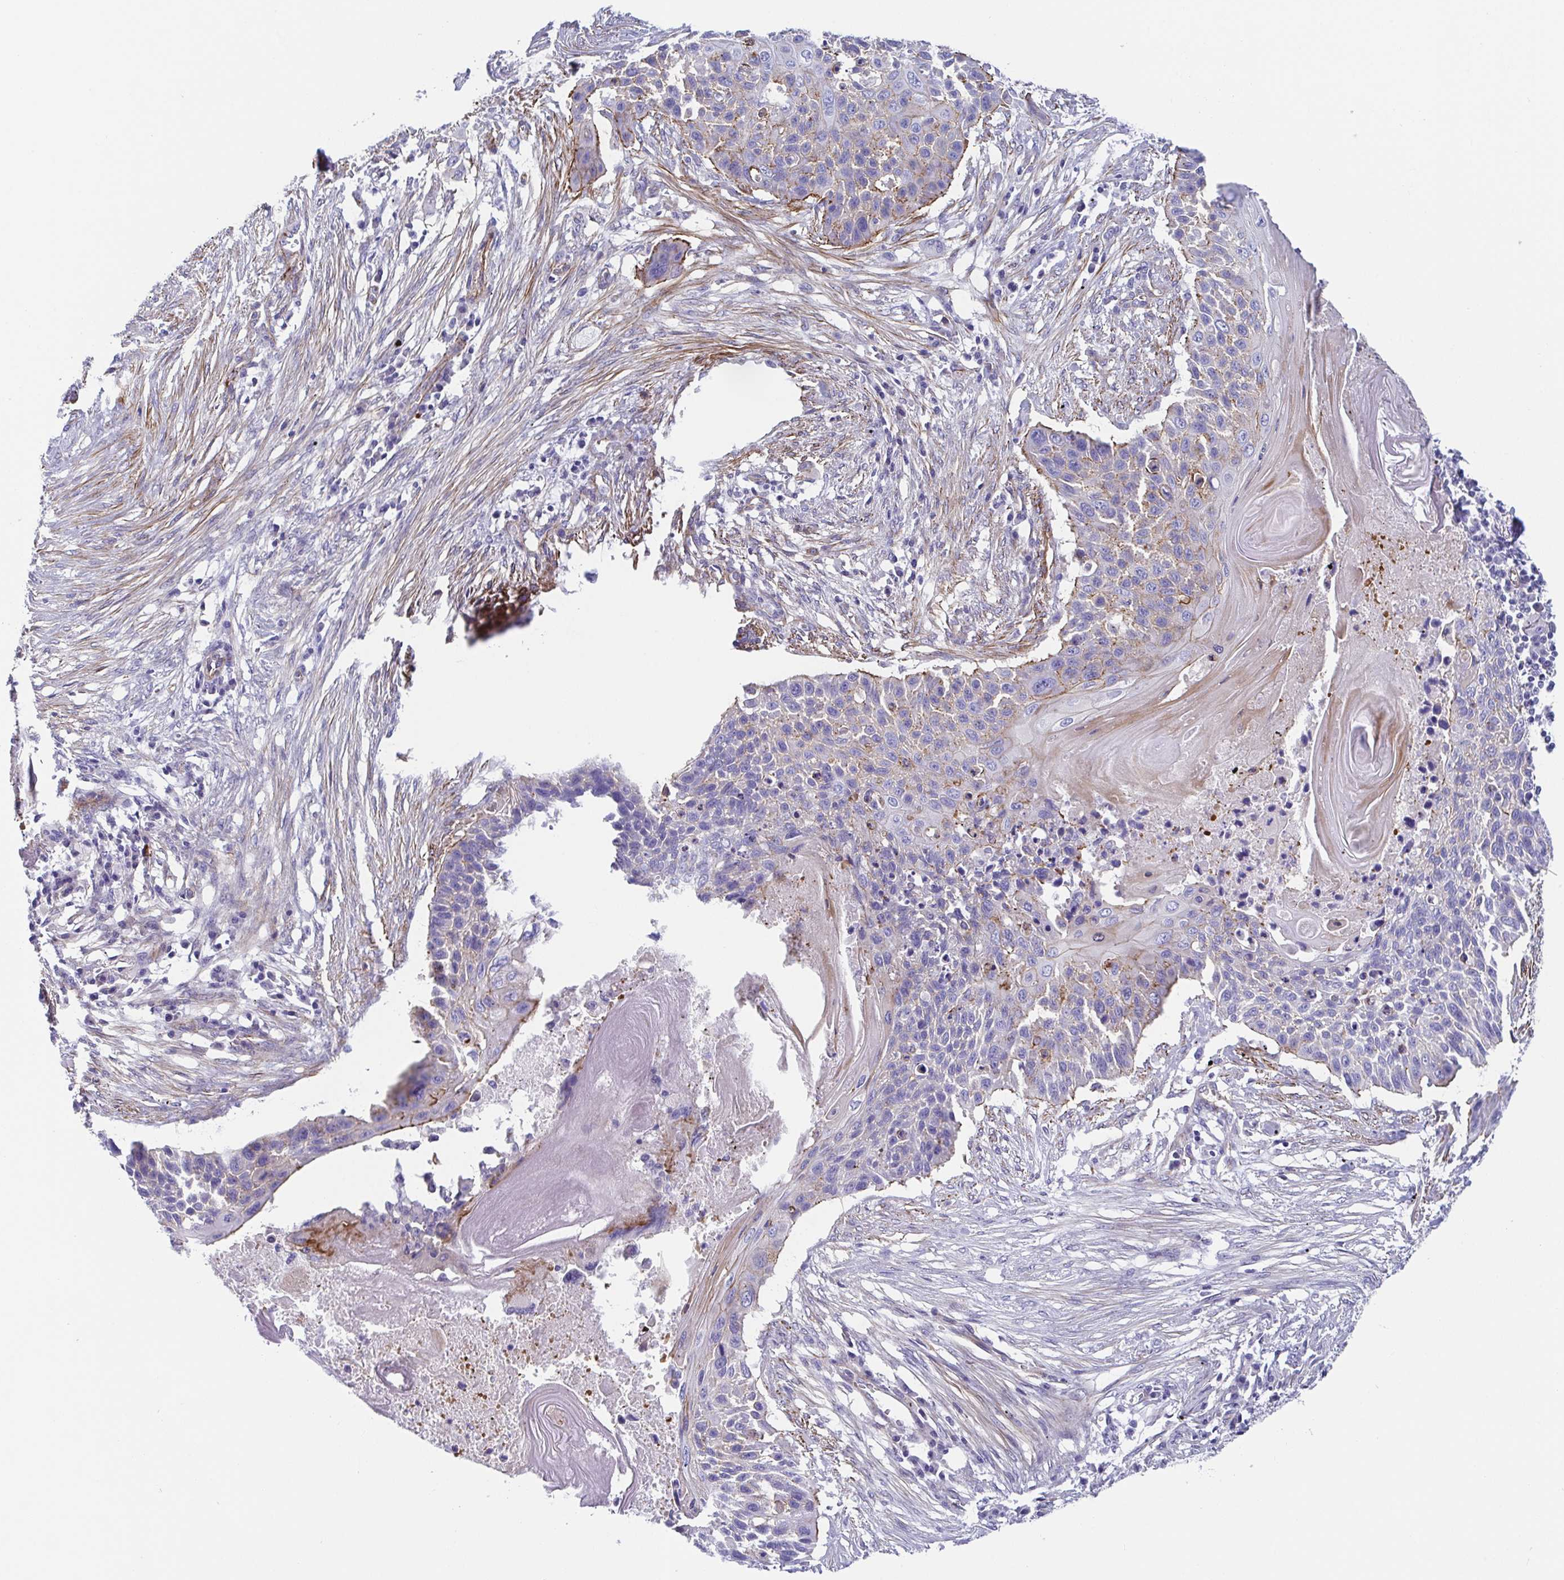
{"staining": {"intensity": "negative", "quantity": "none", "location": "none"}, "tissue": "lung cancer", "cell_type": "Tumor cells", "image_type": "cancer", "snomed": [{"axis": "morphology", "description": "Squamous cell carcinoma, NOS"}, {"axis": "topography", "description": "Lung"}], "caption": "This is an immunohistochemistry (IHC) photomicrograph of human lung squamous cell carcinoma. There is no positivity in tumor cells.", "gene": "TRAM2", "patient": {"sex": "male", "age": 78}}